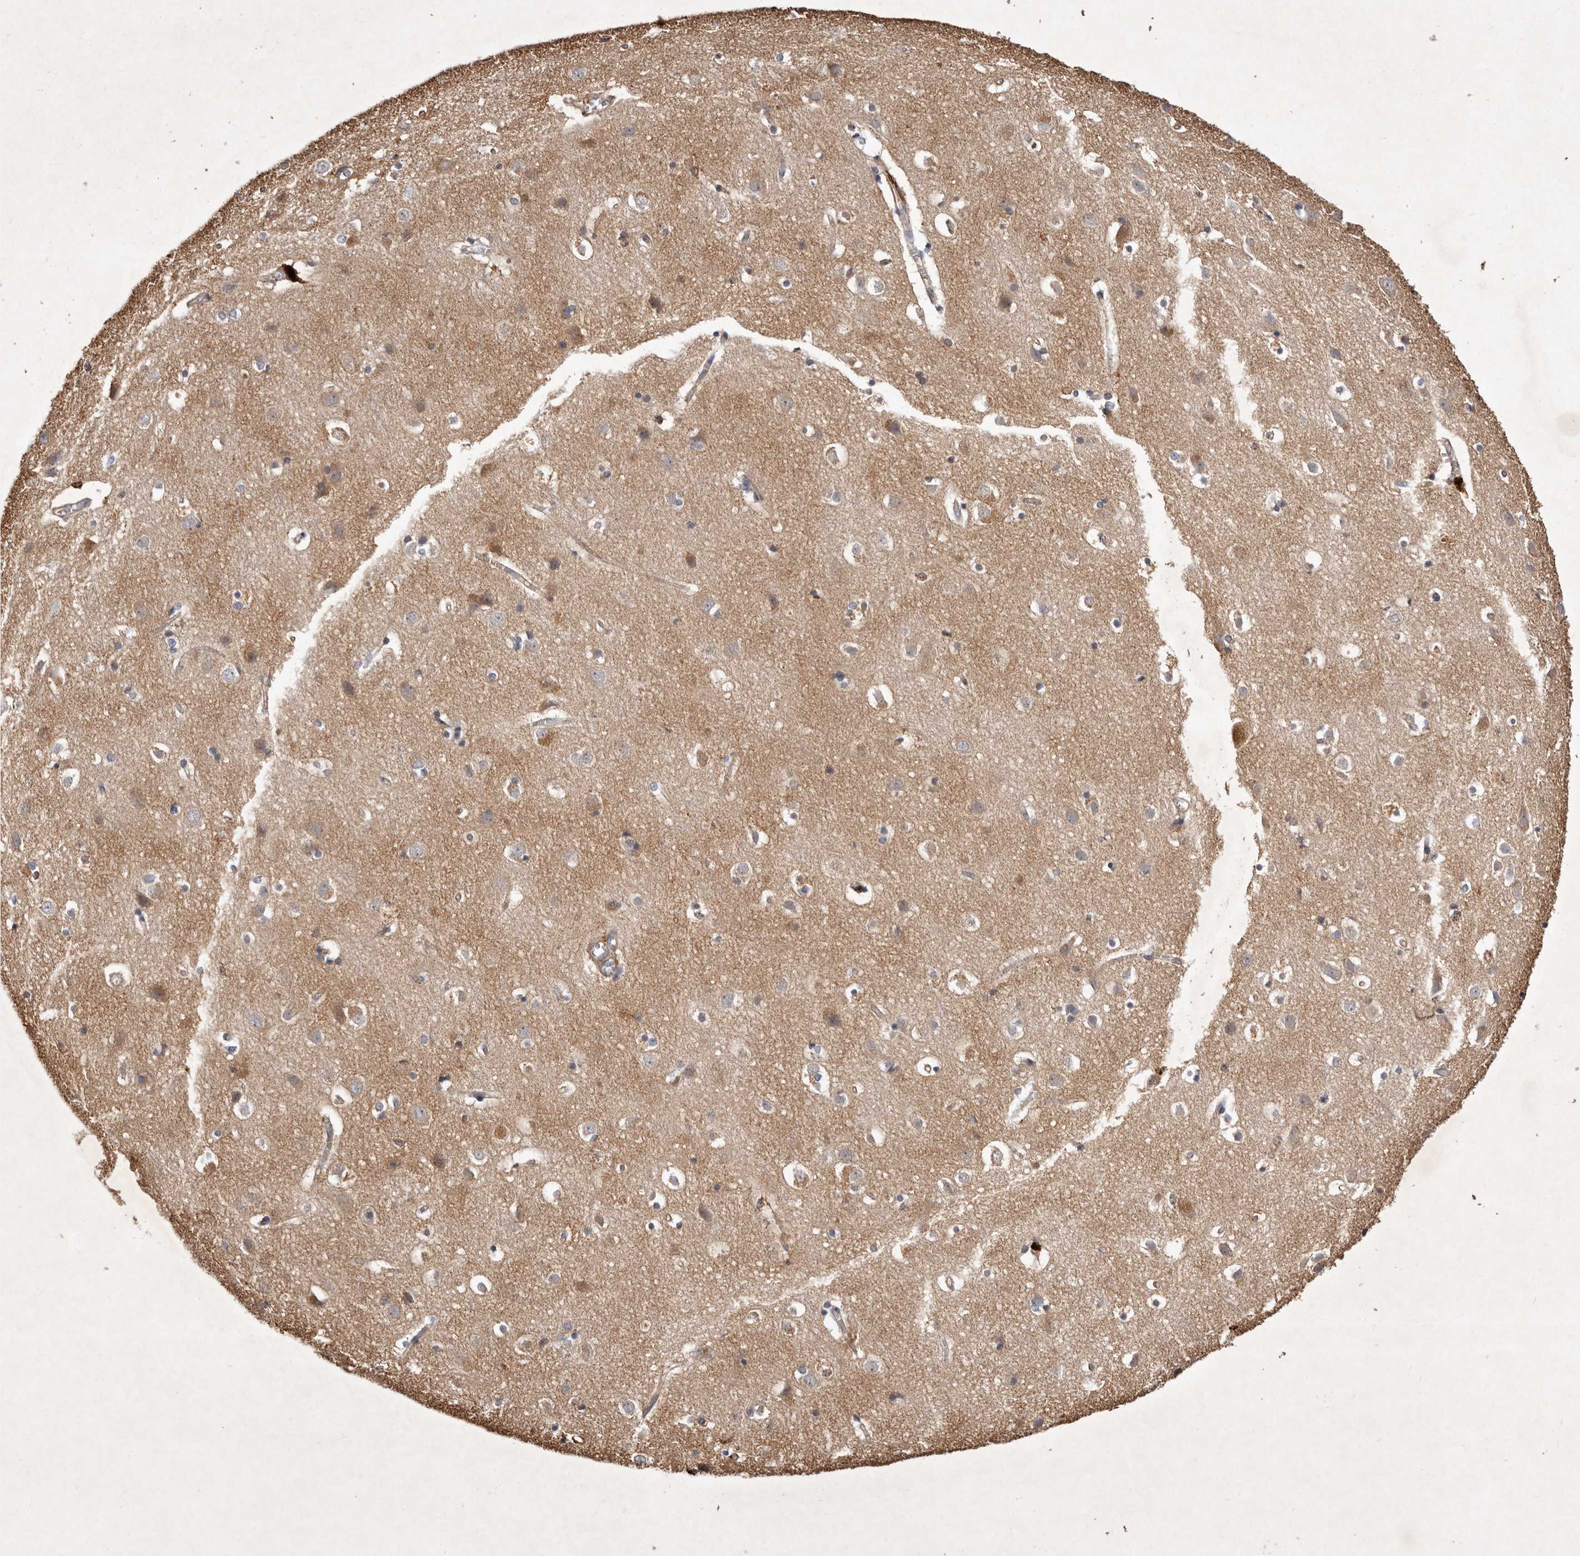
{"staining": {"intensity": "moderate", "quantity": ">75%", "location": "cytoplasmic/membranous"}, "tissue": "cerebral cortex", "cell_type": "Endothelial cells", "image_type": "normal", "snomed": [{"axis": "morphology", "description": "Normal tissue, NOS"}, {"axis": "topography", "description": "Cerebral cortex"}], "caption": "The photomicrograph exhibits staining of unremarkable cerebral cortex, revealing moderate cytoplasmic/membranous protein positivity (brown color) within endothelial cells.", "gene": "COQ8B", "patient": {"sex": "male", "age": 54}}